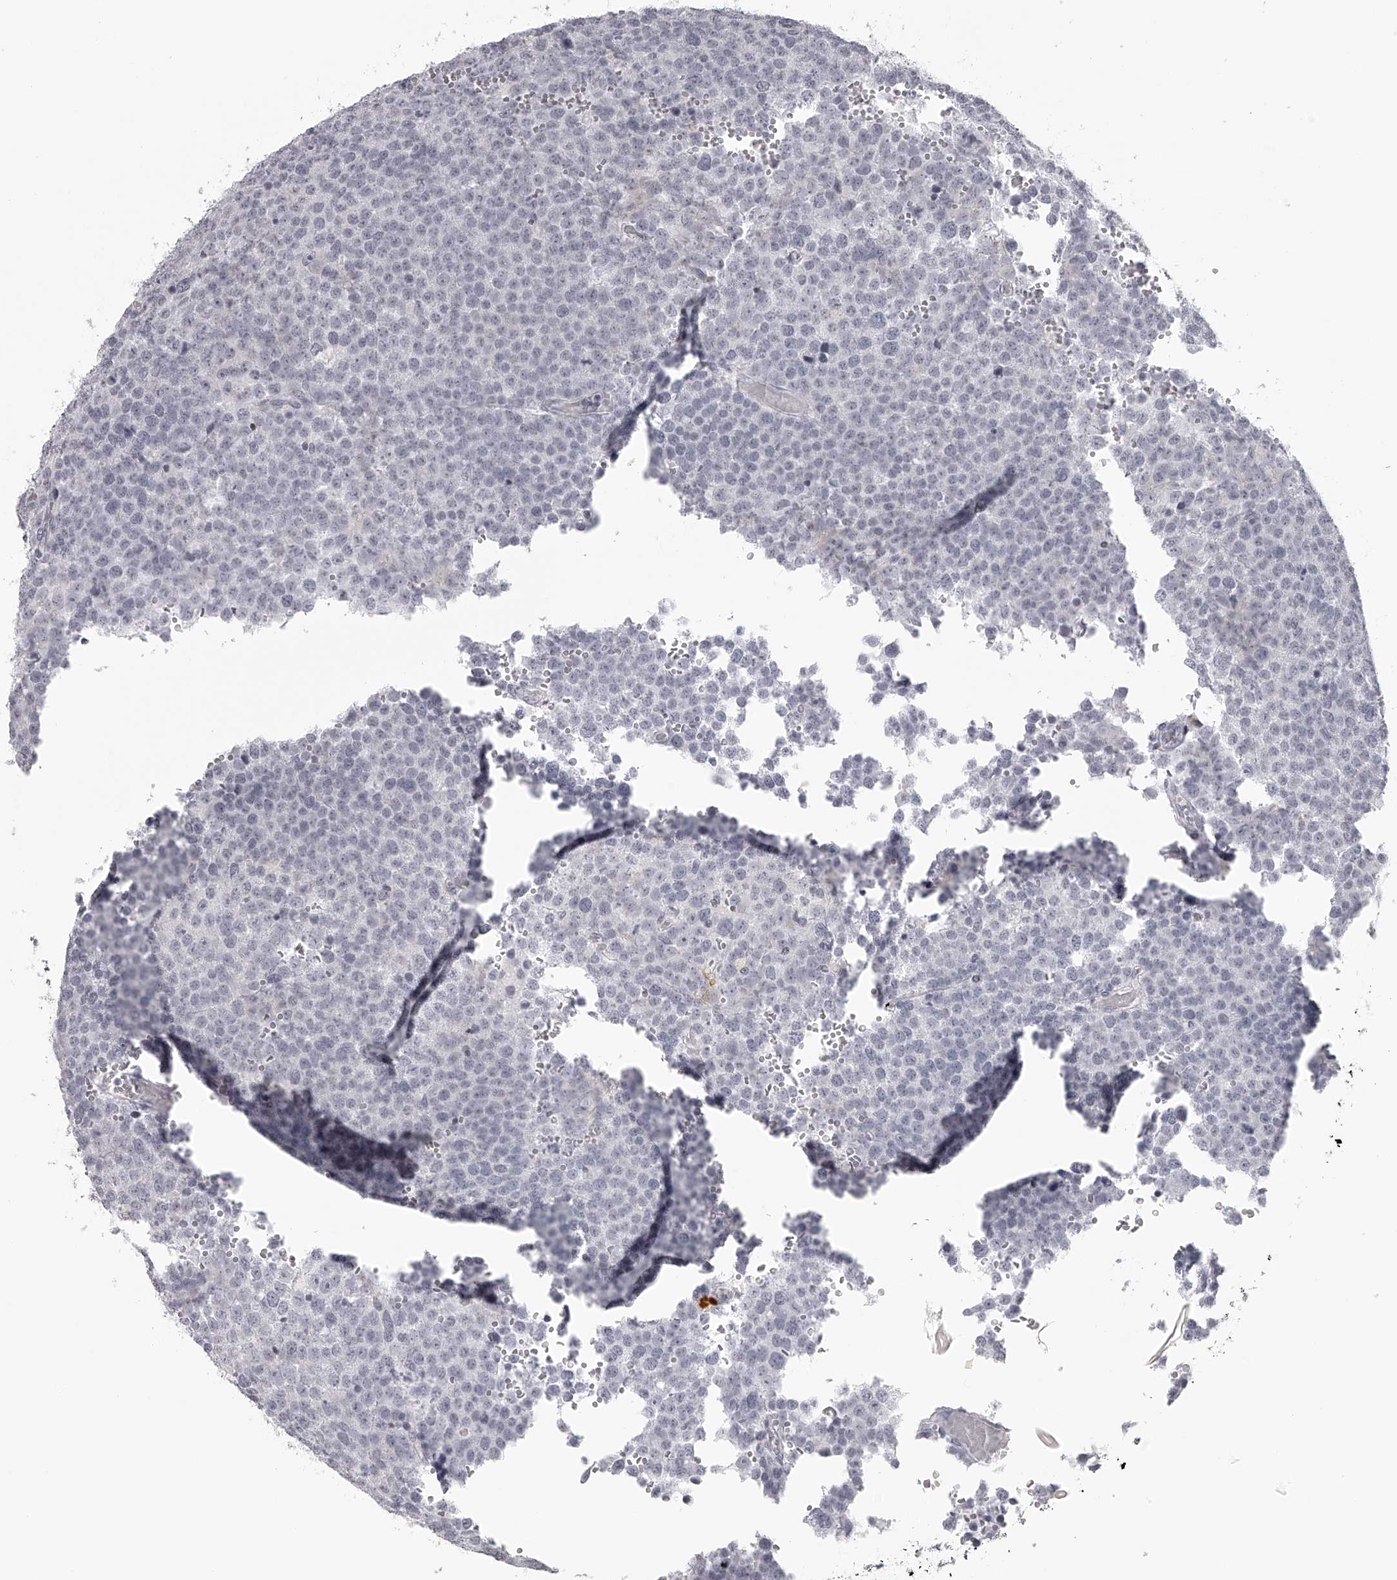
{"staining": {"intensity": "negative", "quantity": "none", "location": "none"}, "tissue": "testis cancer", "cell_type": "Tumor cells", "image_type": "cancer", "snomed": [{"axis": "morphology", "description": "Seminoma, NOS"}, {"axis": "topography", "description": "Testis"}], "caption": "Image shows no protein staining in tumor cells of testis cancer (seminoma) tissue. (IHC, brightfield microscopy, high magnification).", "gene": "SEC11C", "patient": {"sex": "male", "age": 71}}